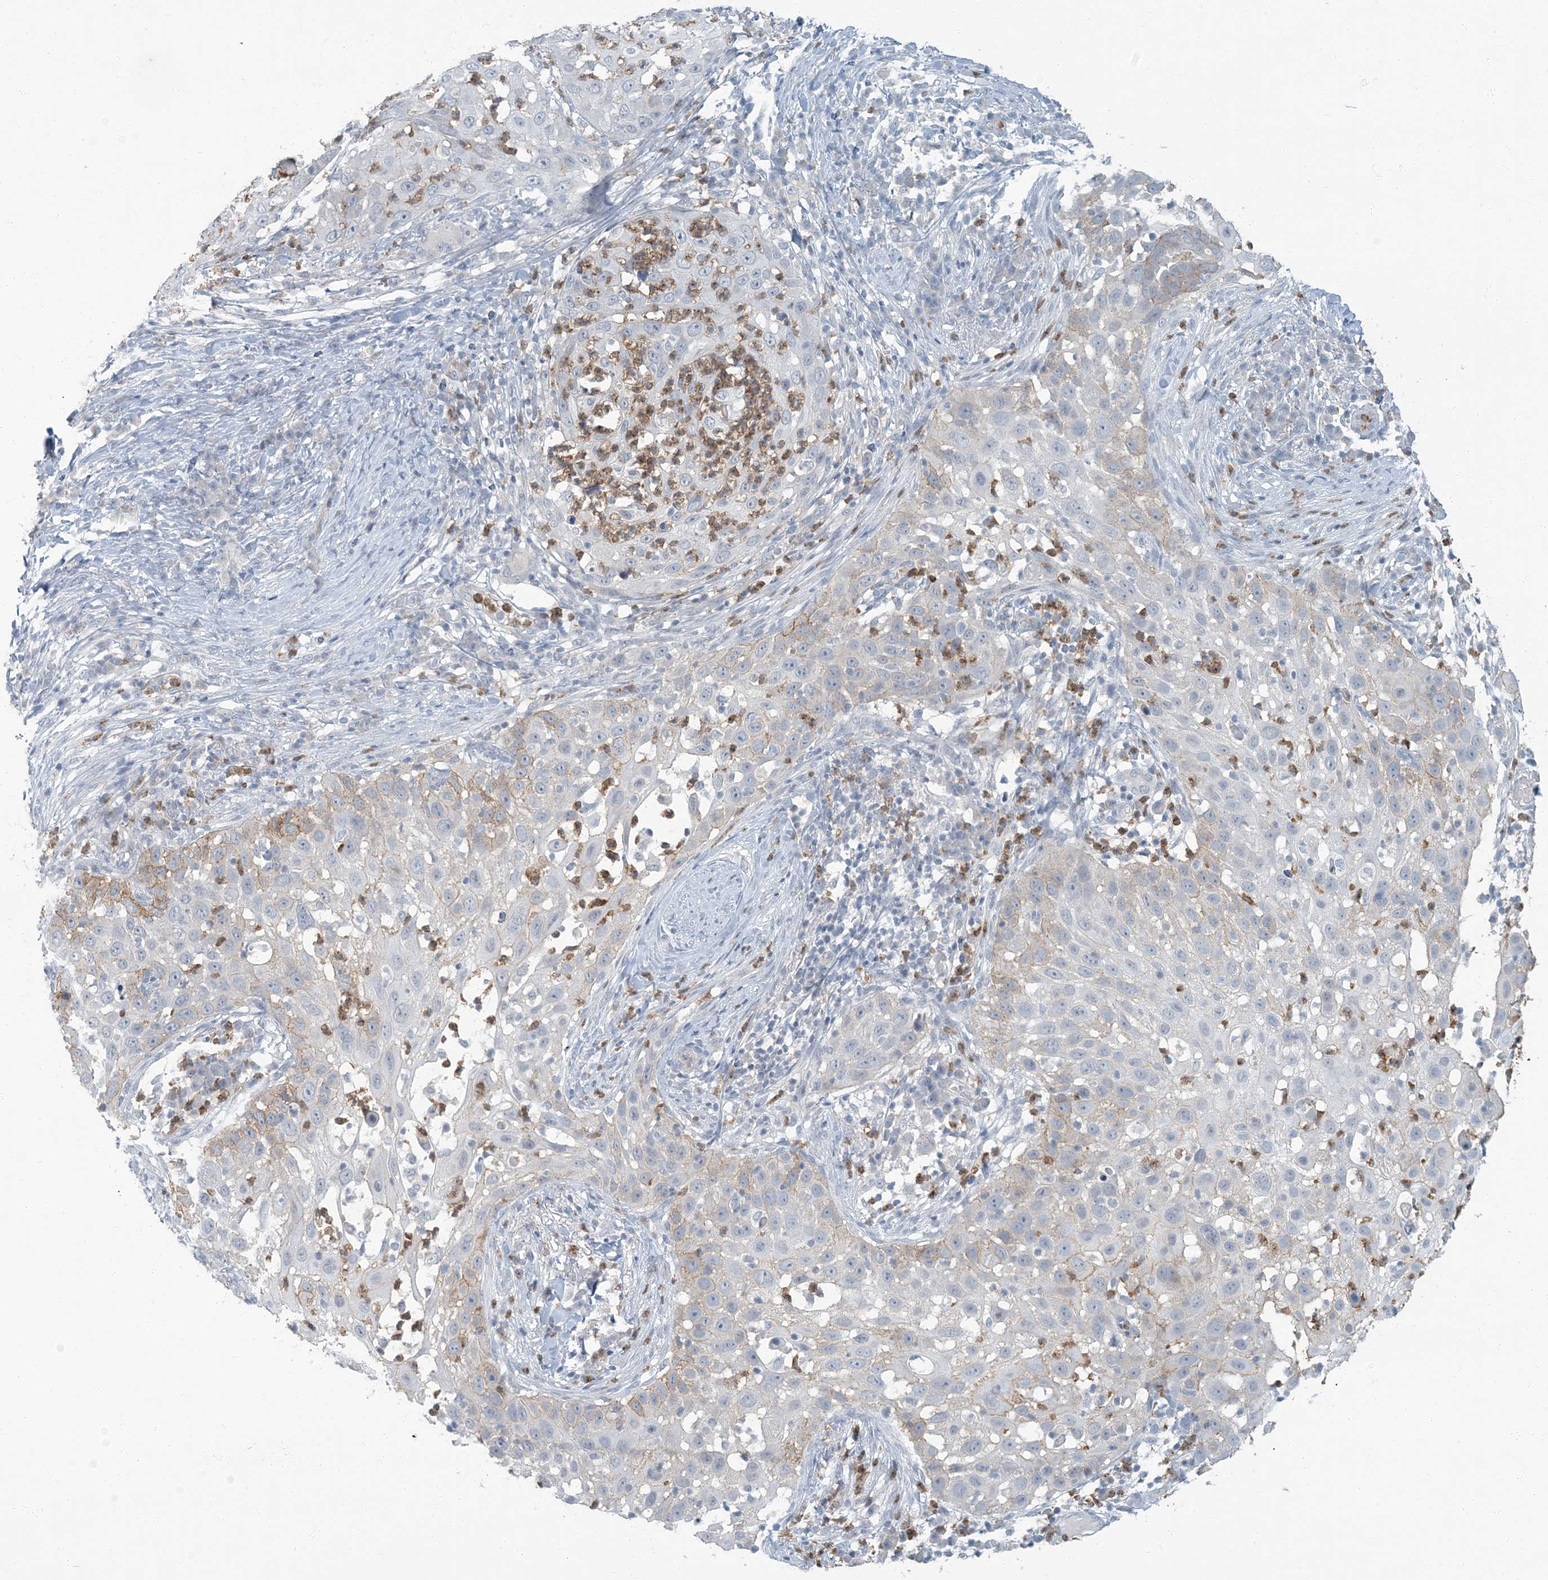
{"staining": {"intensity": "negative", "quantity": "none", "location": "none"}, "tissue": "skin cancer", "cell_type": "Tumor cells", "image_type": "cancer", "snomed": [{"axis": "morphology", "description": "Squamous cell carcinoma, NOS"}, {"axis": "topography", "description": "Skin"}], "caption": "Immunohistochemical staining of human squamous cell carcinoma (skin) shows no significant expression in tumor cells. (DAB IHC visualized using brightfield microscopy, high magnification).", "gene": "EPHA4", "patient": {"sex": "female", "age": 44}}